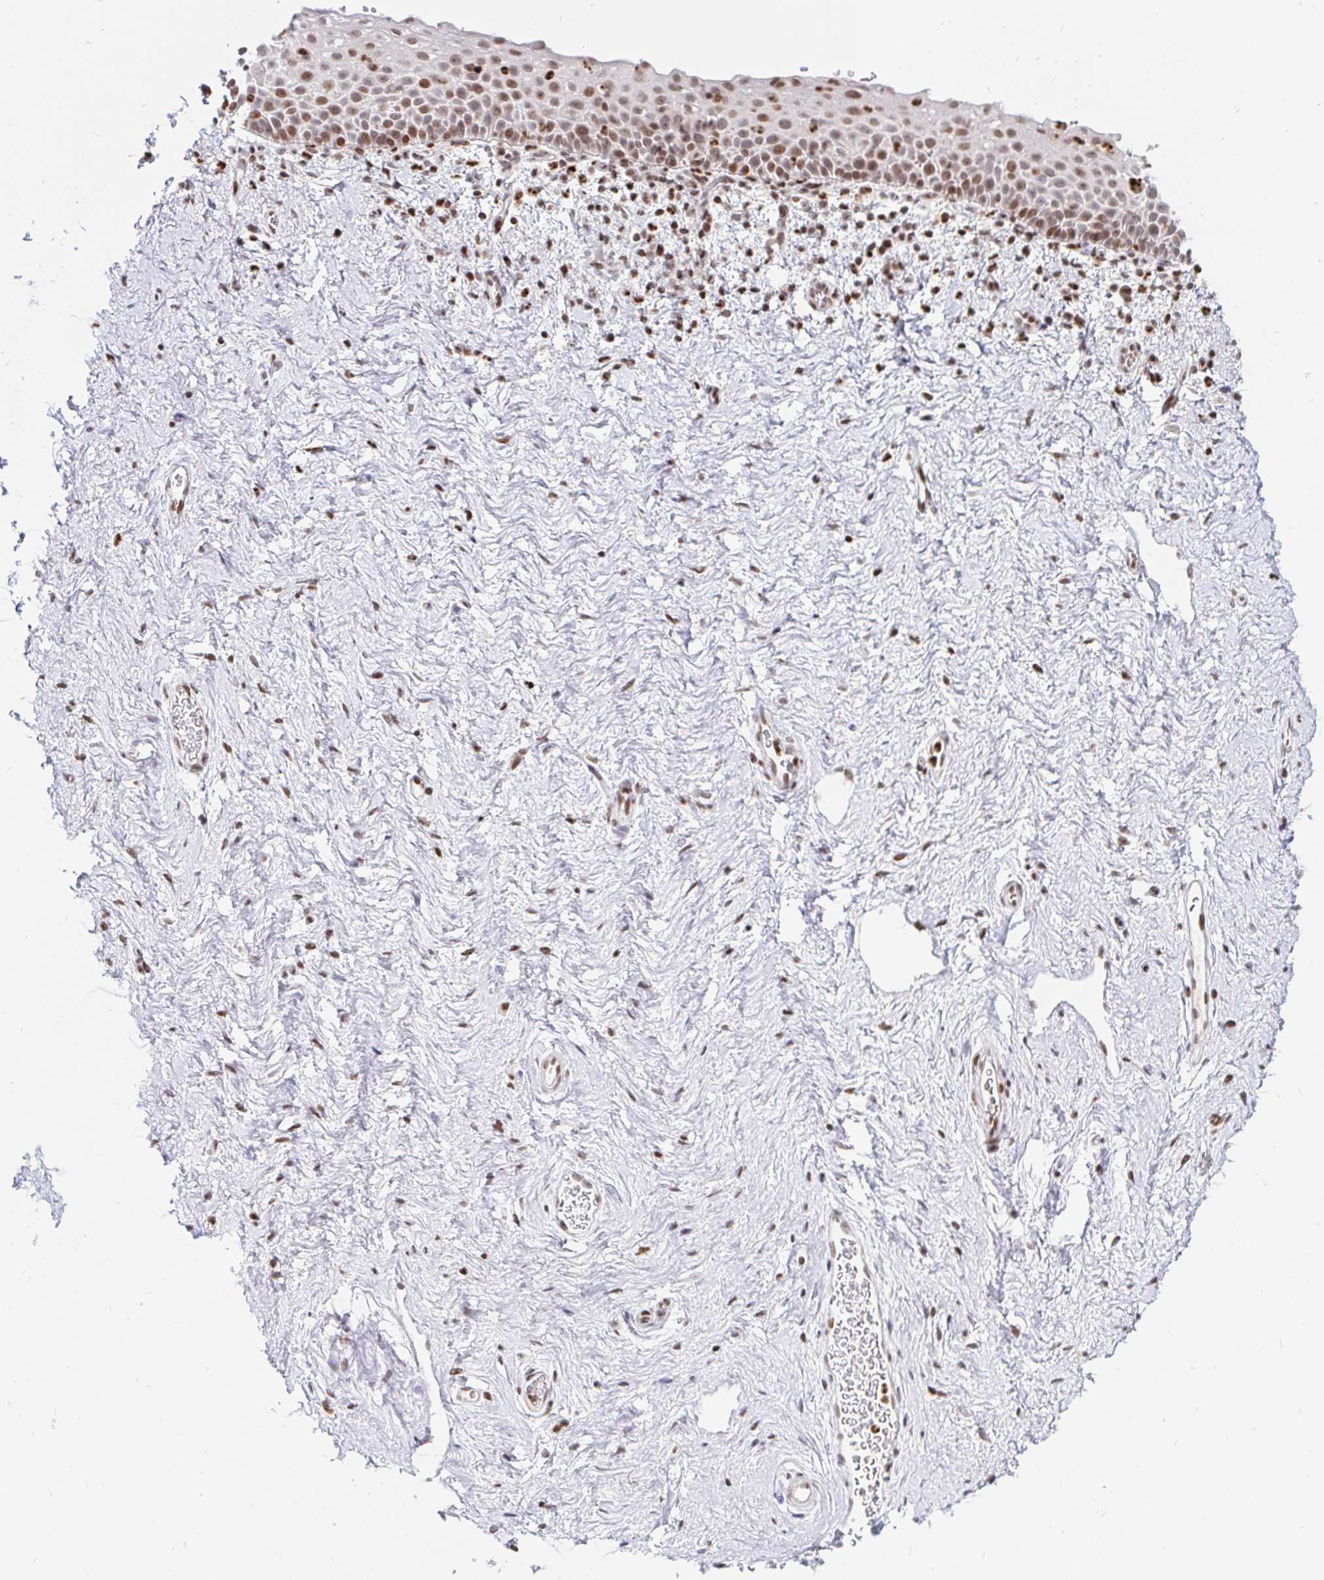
{"staining": {"intensity": "moderate", "quantity": ">75%", "location": "nuclear"}, "tissue": "vagina", "cell_type": "Squamous epithelial cells", "image_type": "normal", "snomed": [{"axis": "morphology", "description": "Normal tissue, NOS"}, {"axis": "topography", "description": "Vagina"}], "caption": "About >75% of squamous epithelial cells in benign vagina show moderate nuclear protein expression as visualized by brown immunohistochemical staining.", "gene": "HOXC10", "patient": {"sex": "female", "age": 61}}